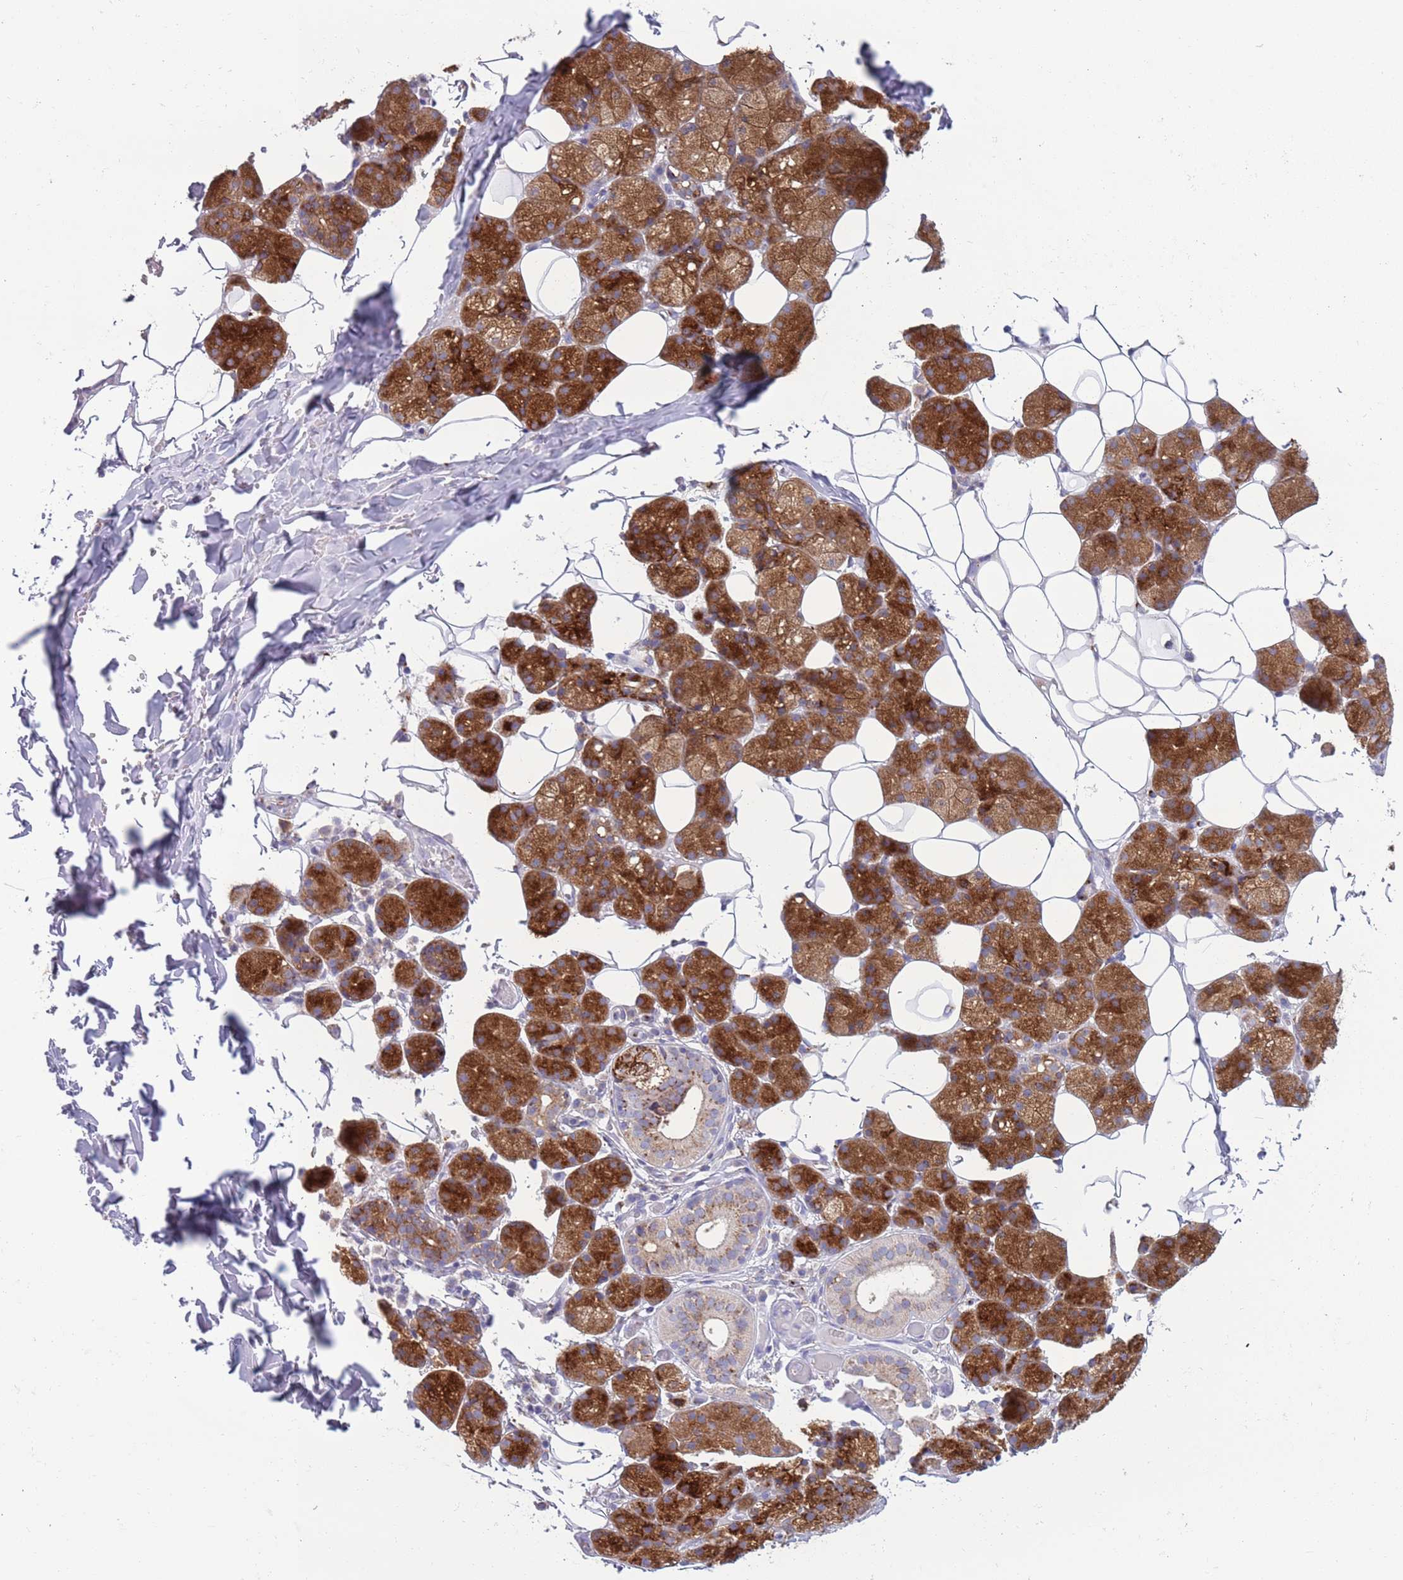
{"staining": {"intensity": "strong", "quantity": ">75%", "location": "cytoplasmic/membranous"}, "tissue": "salivary gland", "cell_type": "Glandular cells", "image_type": "normal", "snomed": [{"axis": "morphology", "description": "Normal tissue, NOS"}, {"axis": "topography", "description": "Salivary gland"}], "caption": "Immunohistochemistry (IHC) of benign human salivary gland shows high levels of strong cytoplasmic/membranous expression in about >75% of glandular cells.", "gene": "ACSBG1", "patient": {"sex": "female", "age": 33}}